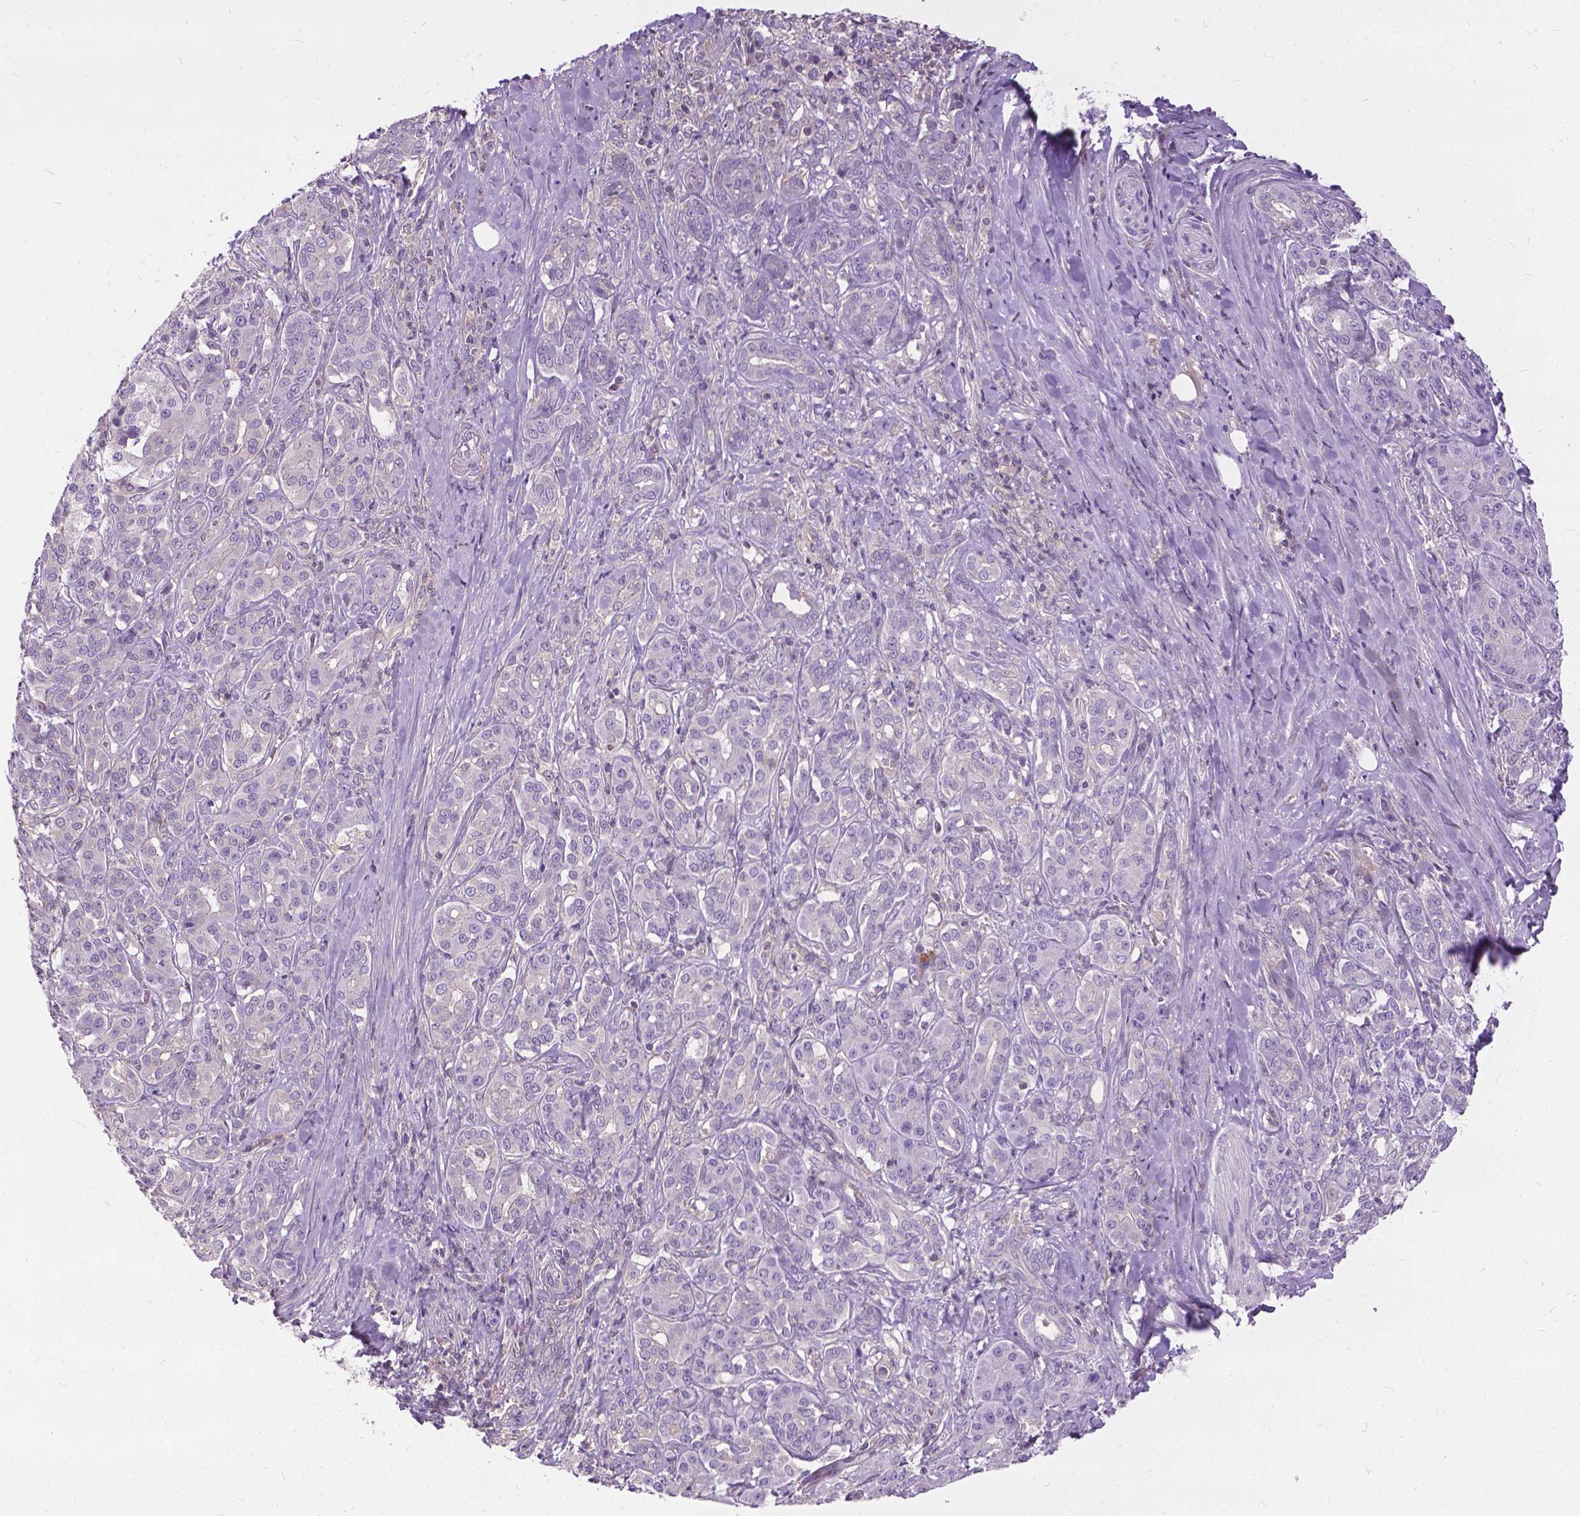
{"staining": {"intensity": "negative", "quantity": "none", "location": "none"}, "tissue": "pancreatic cancer", "cell_type": "Tumor cells", "image_type": "cancer", "snomed": [{"axis": "morphology", "description": "Normal tissue, NOS"}, {"axis": "morphology", "description": "Inflammation, NOS"}, {"axis": "morphology", "description": "Adenocarcinoma, NOS"}, {"axis": "topography", "description": "Pancreas"}], "caption": "A high-resolution image shows immunohistochemistry (IHC) staining of pancreatic adenocarcinoma, which displays no significant positivity in tumor cells.", "gene": "JAK3", "patient": {"sex": "male", "age": 57}}